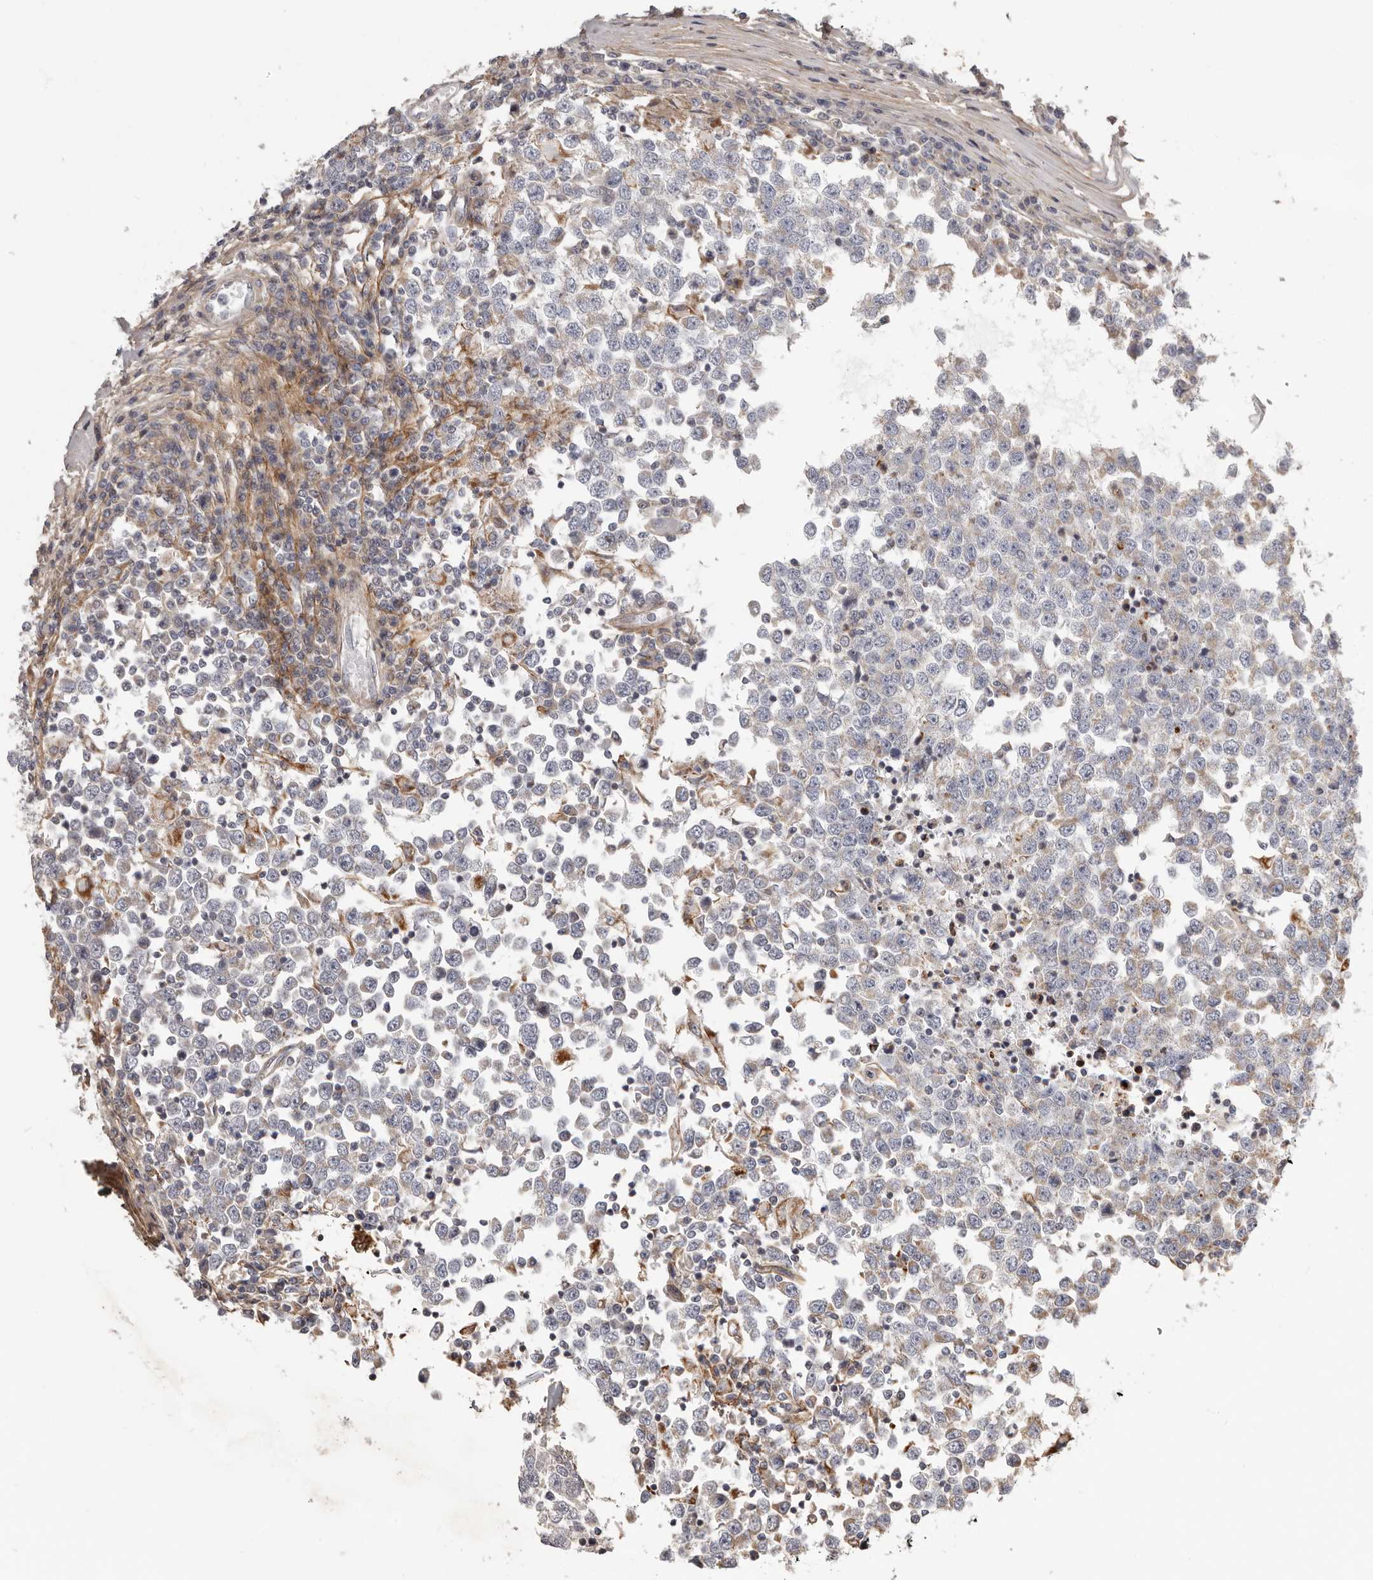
{"staining": {"intensity": "negative", "quantity": "none", "location": "none"}, "tissue": "testis cancer", "cell_type": "Tumor cells", "image_type": "cancer", "snomed": [{"axis": "morphology", "description": "Seminoma, NOS"}, {"axis": "topography", "description": "Testis"}], "caption": "Testis seminoma stained for a protein using IHC displays no expression tumor cells.", "gene": "MRPS10", "patient": {"sex": "male", "age": 65}}